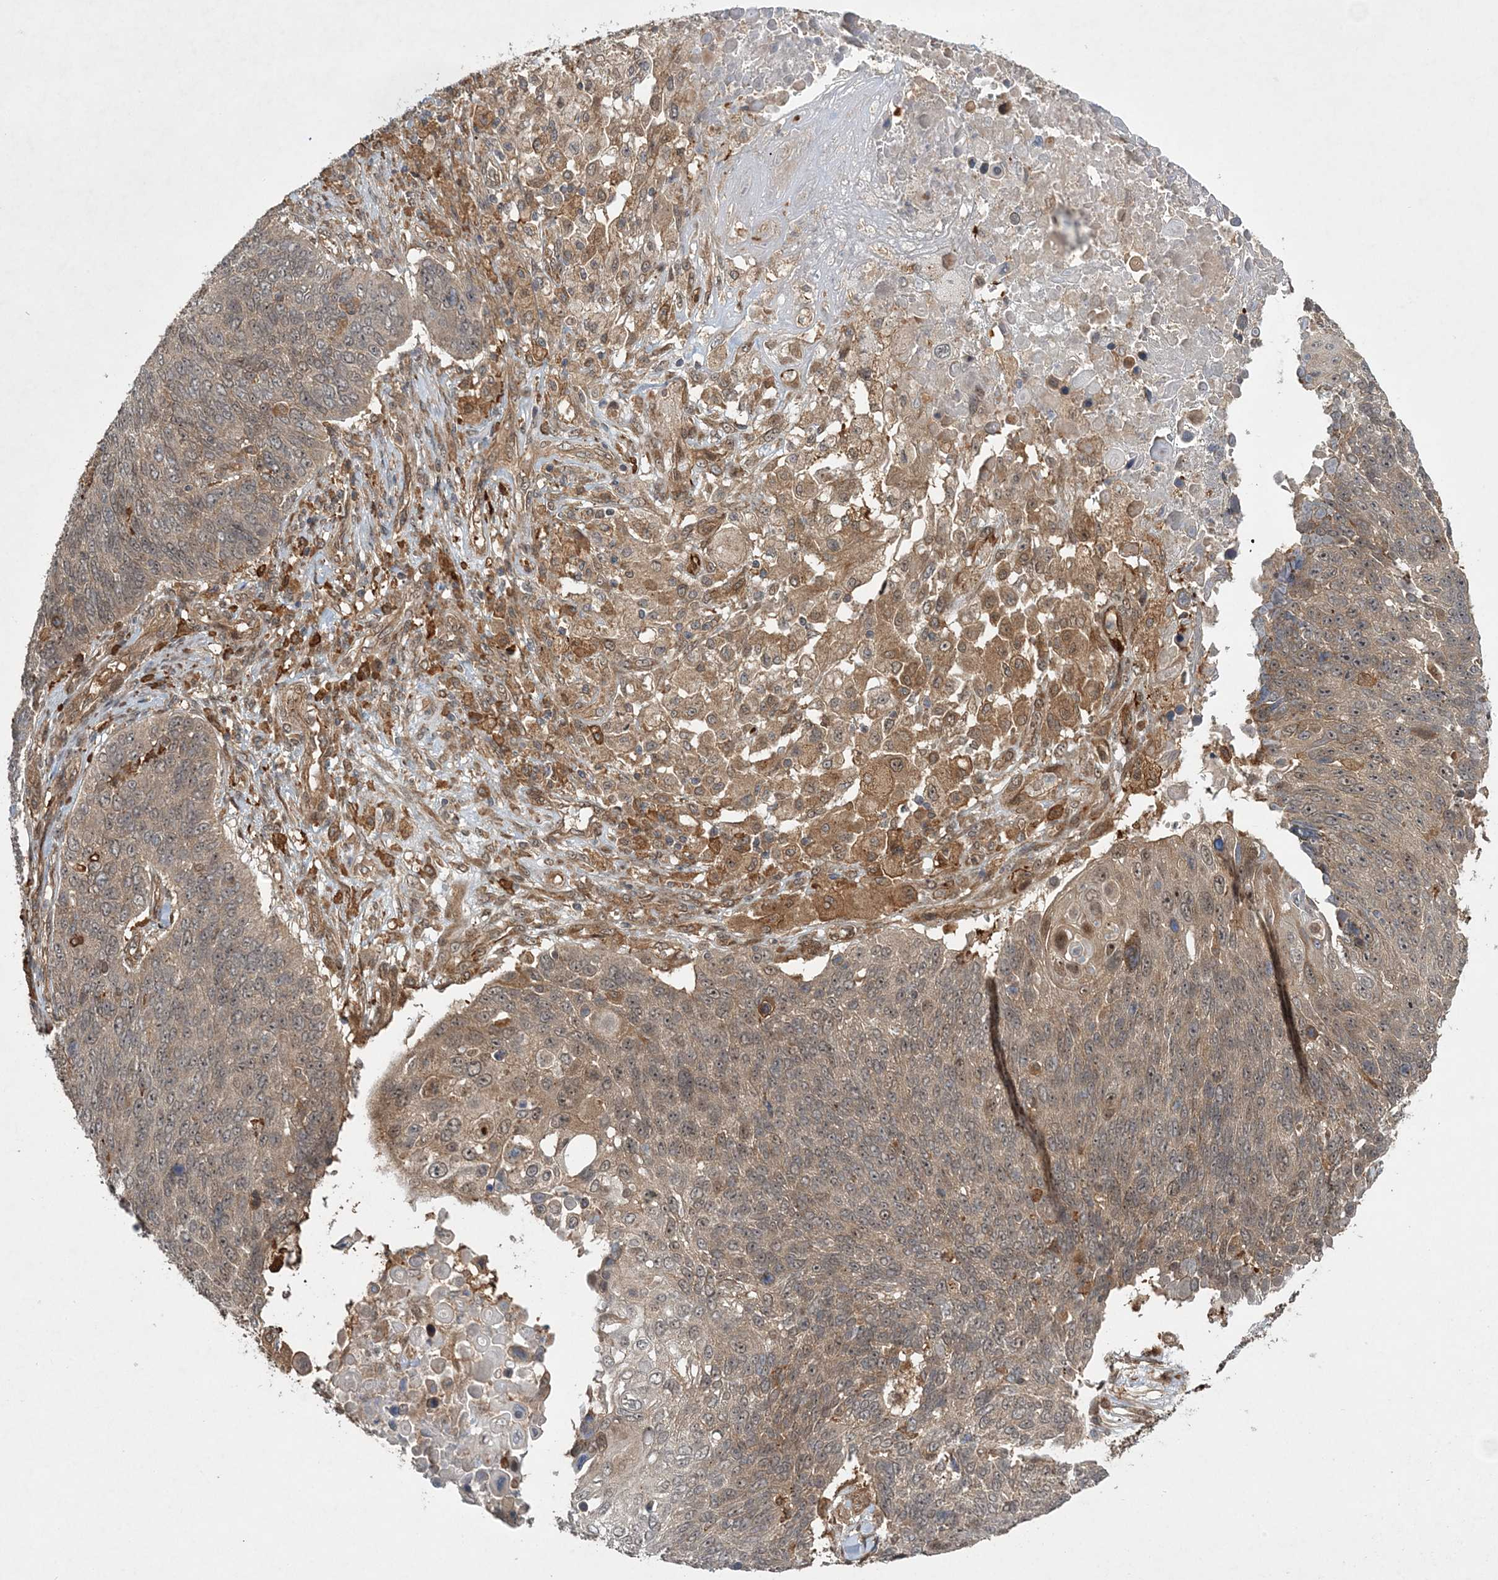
{"staining": {"intensity": "weak", "quantity": "<25%", "location": "nuclear"}, "tissue": "lung cancer", "cell_type": "Tumor cells", "image_type": "cancer", "snomed": [{"axis": "morphology", "description": "Squamous cell carcinoma, NOS"}, {"axis": "topography", "description": "Lung"}], "caption": "An immunohistochemistry micrograph of lung squamous cell carcinoma is shown. There is no staining in tumor cells of lung squamous cell carcinoma.", "gene": "UBTD2", "patient": {"sex": "male", "age": 66}}